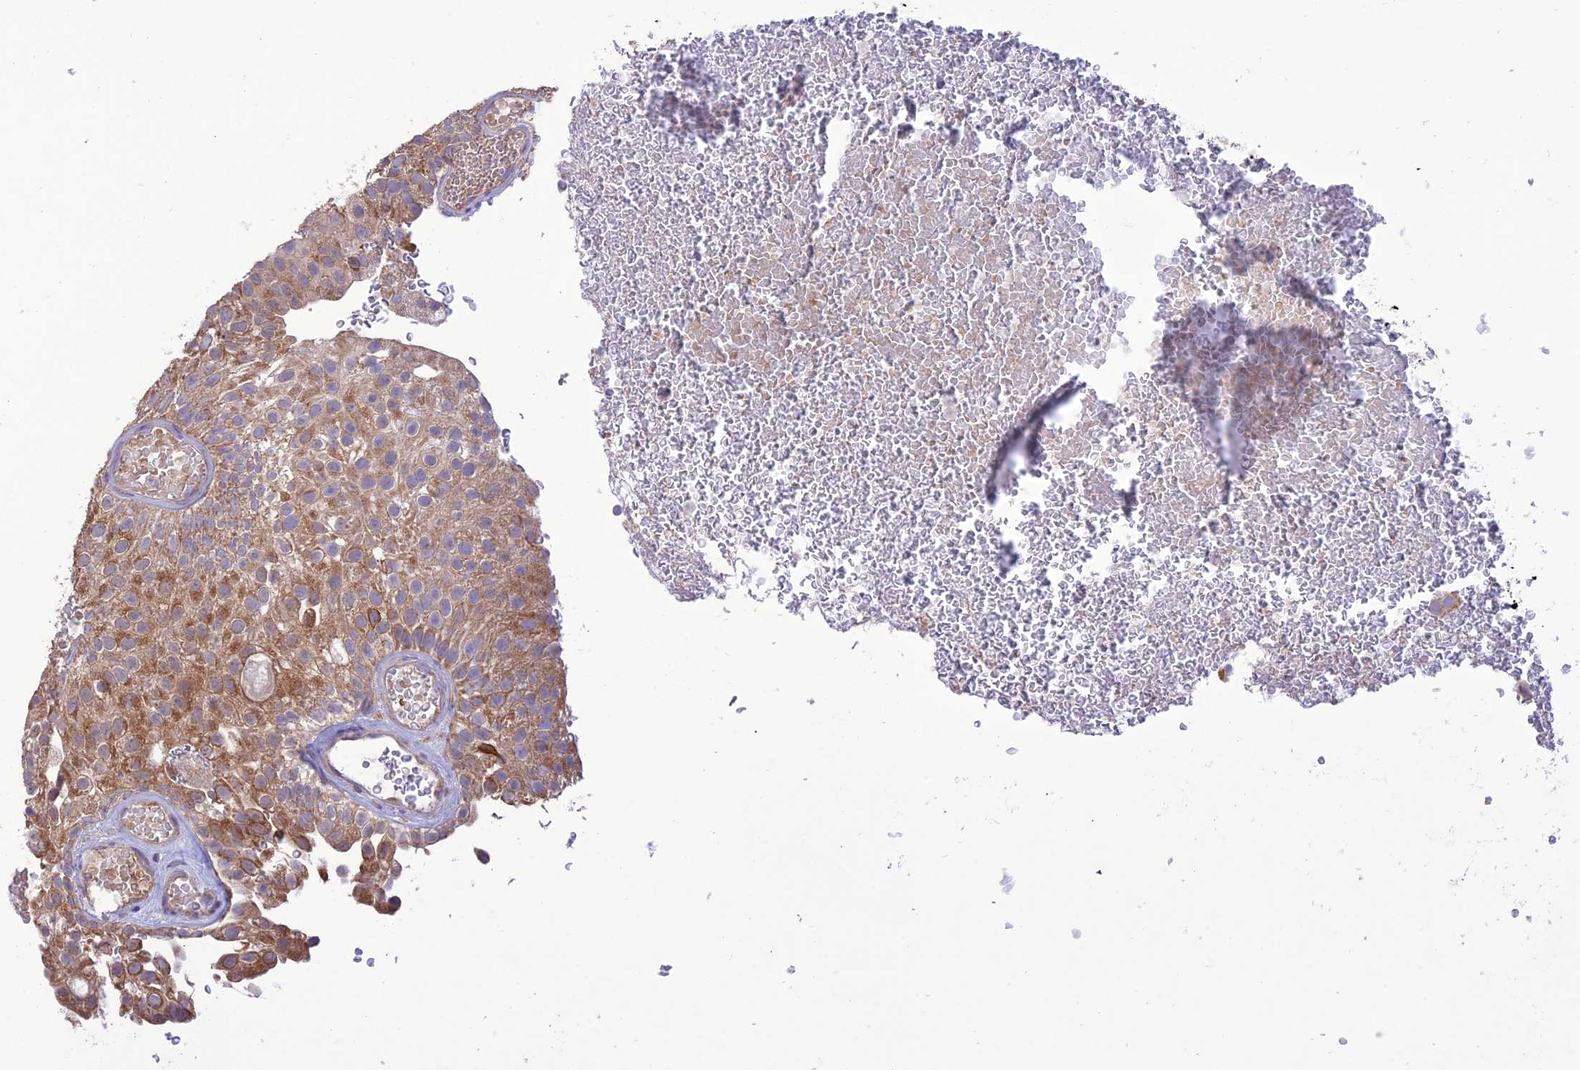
{"staining": {"intensity": "moderate", "quantity": ">75%", "location": "cytoplasmic/membranous"}, "tissue": "urothelial cancer", "cell_type": "Tumor cells", "image_type": "cancer", "snomed": [{"axis": "morphology", "description": "Urothelial carcinoma, Low grade"}, {"axis": "topography", "description": "Urinary bladder"}], "caption": "Protein expression analysis of human urothelial carcinoma (low-grade) reveals moderate cytoplasmic/membranous staining in about >75% of tumor cells. Immunohistochemistry stains the protein of interest in brown and the nuclei are stained blue.", "gene": "NDUFAF1", "patient": {"sex": "male", "age": 78}}